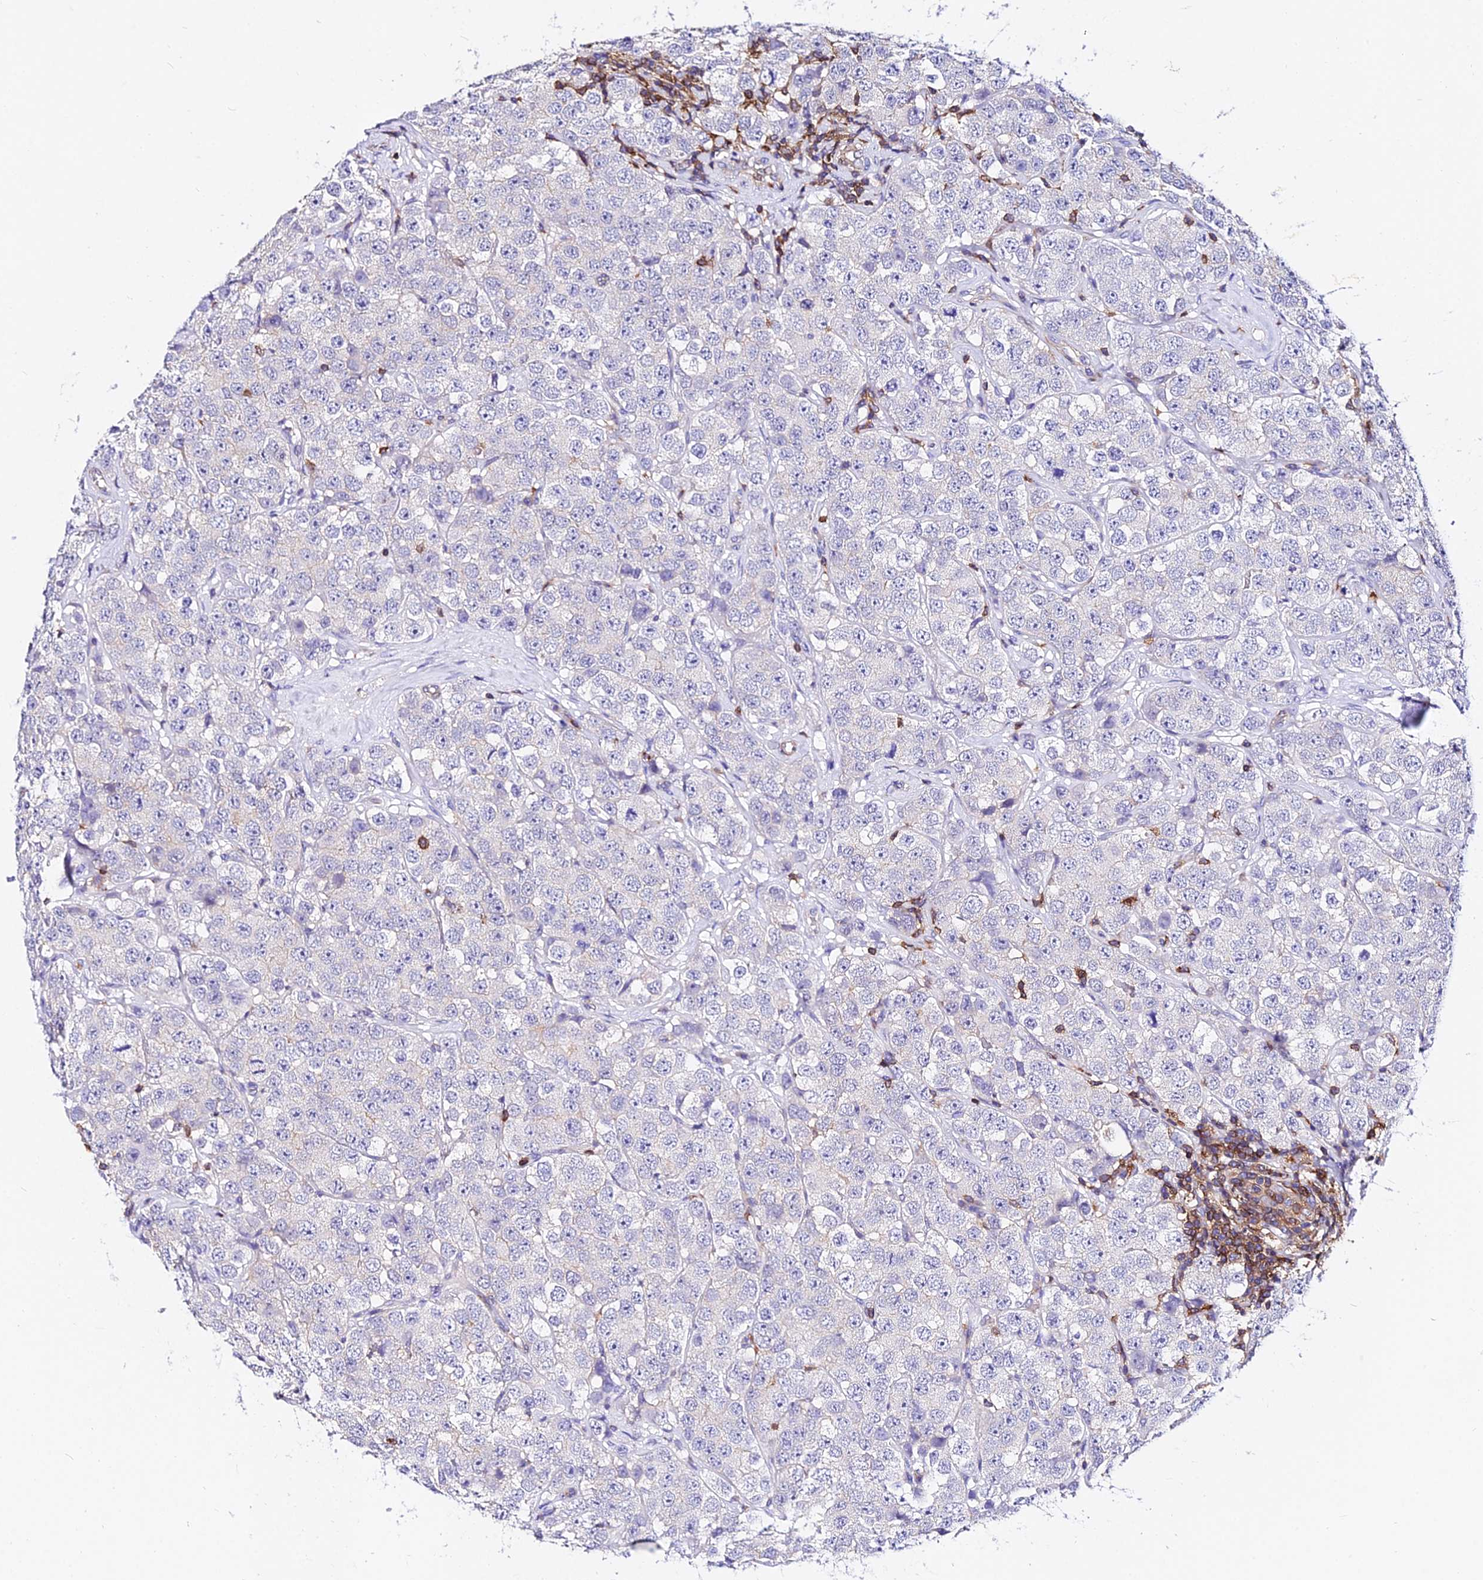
{"staining": {"intensity": "negative", "quantity": "none", "location": "none"}, "tissue": "testis cancer", "cell_type": "Tumor cells", "image_type": "cancer", "snomed": [{"axis": "morphology", "description": "Seminoma, NOS"}, {"axis": "topography", "description": "Testis"}], "caption": "This is an immunohistochemistry (IHC) histopathology image of human testis seminoma. There is no positivity in tumor cells.", "gene": "CSRP1", "patient": {"sex": "male", "age": 28}}